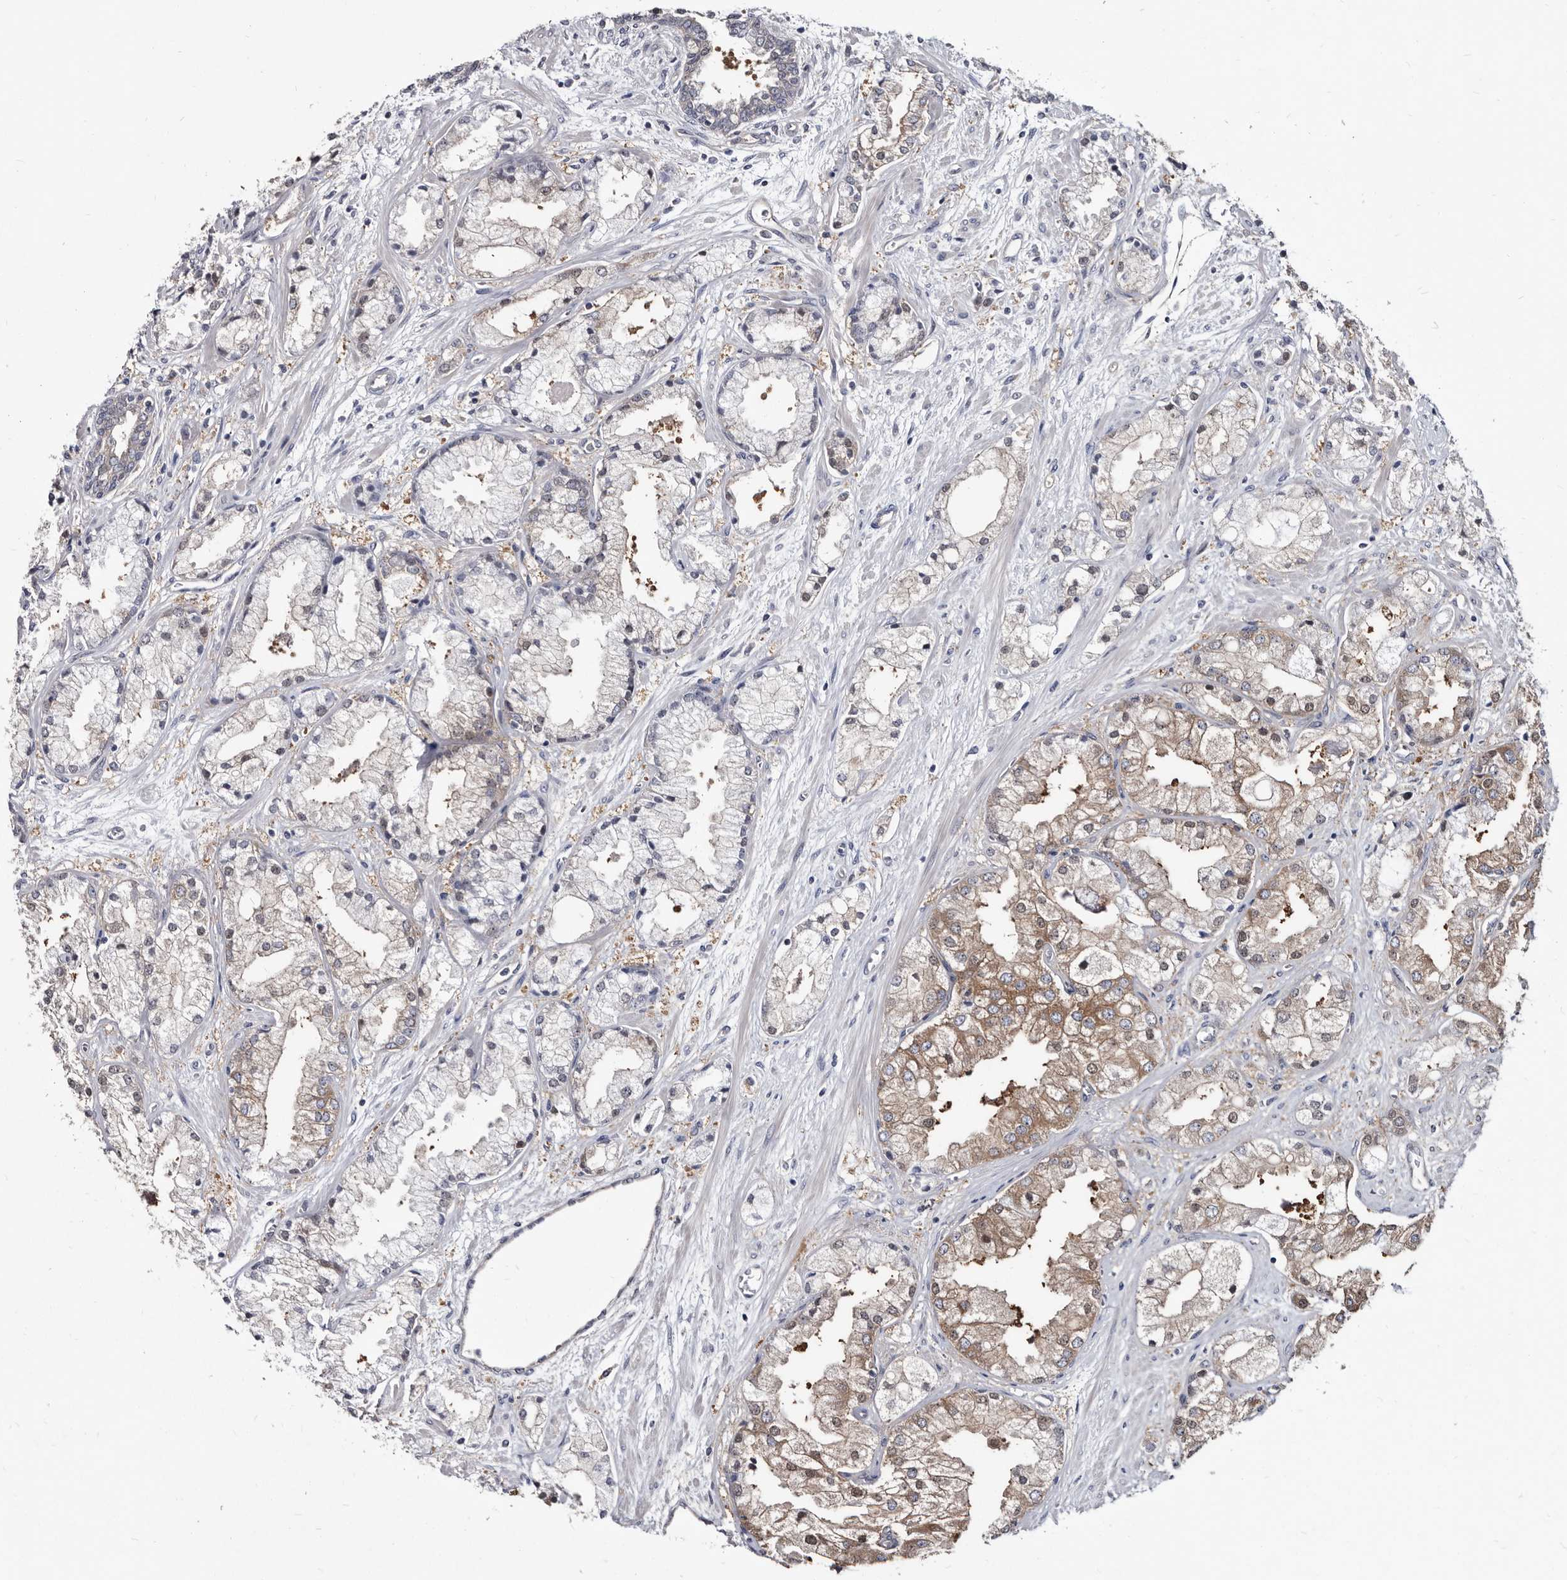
{"staining": {"intensity": "moderate", "quantity": "25%-75%", "location": "cytoplasmic/membranous"}, "tissue": "prostate cancer", "cell_type": "Tumor cells", "image_type": "cancer", "snomed": [{"axis": "morphology", "description": "Adenocarcinoma, High grade"}, {"axis": "topography", "description": "Prostate"}], "caption": "Immunohistochemistry of human adenocarcinoma (high-grade) (prostate) demonstrates medium levels of moderate cytoplasmic/membranous positivity in approximately 25%-75% of tumor cells. Using DAB (brown) and hematoxylin (blue) stains, captured at high magnification using brightfield microscopy.", "gene": "ABCF2", "patient": {"sex": "male", "age": 50}}